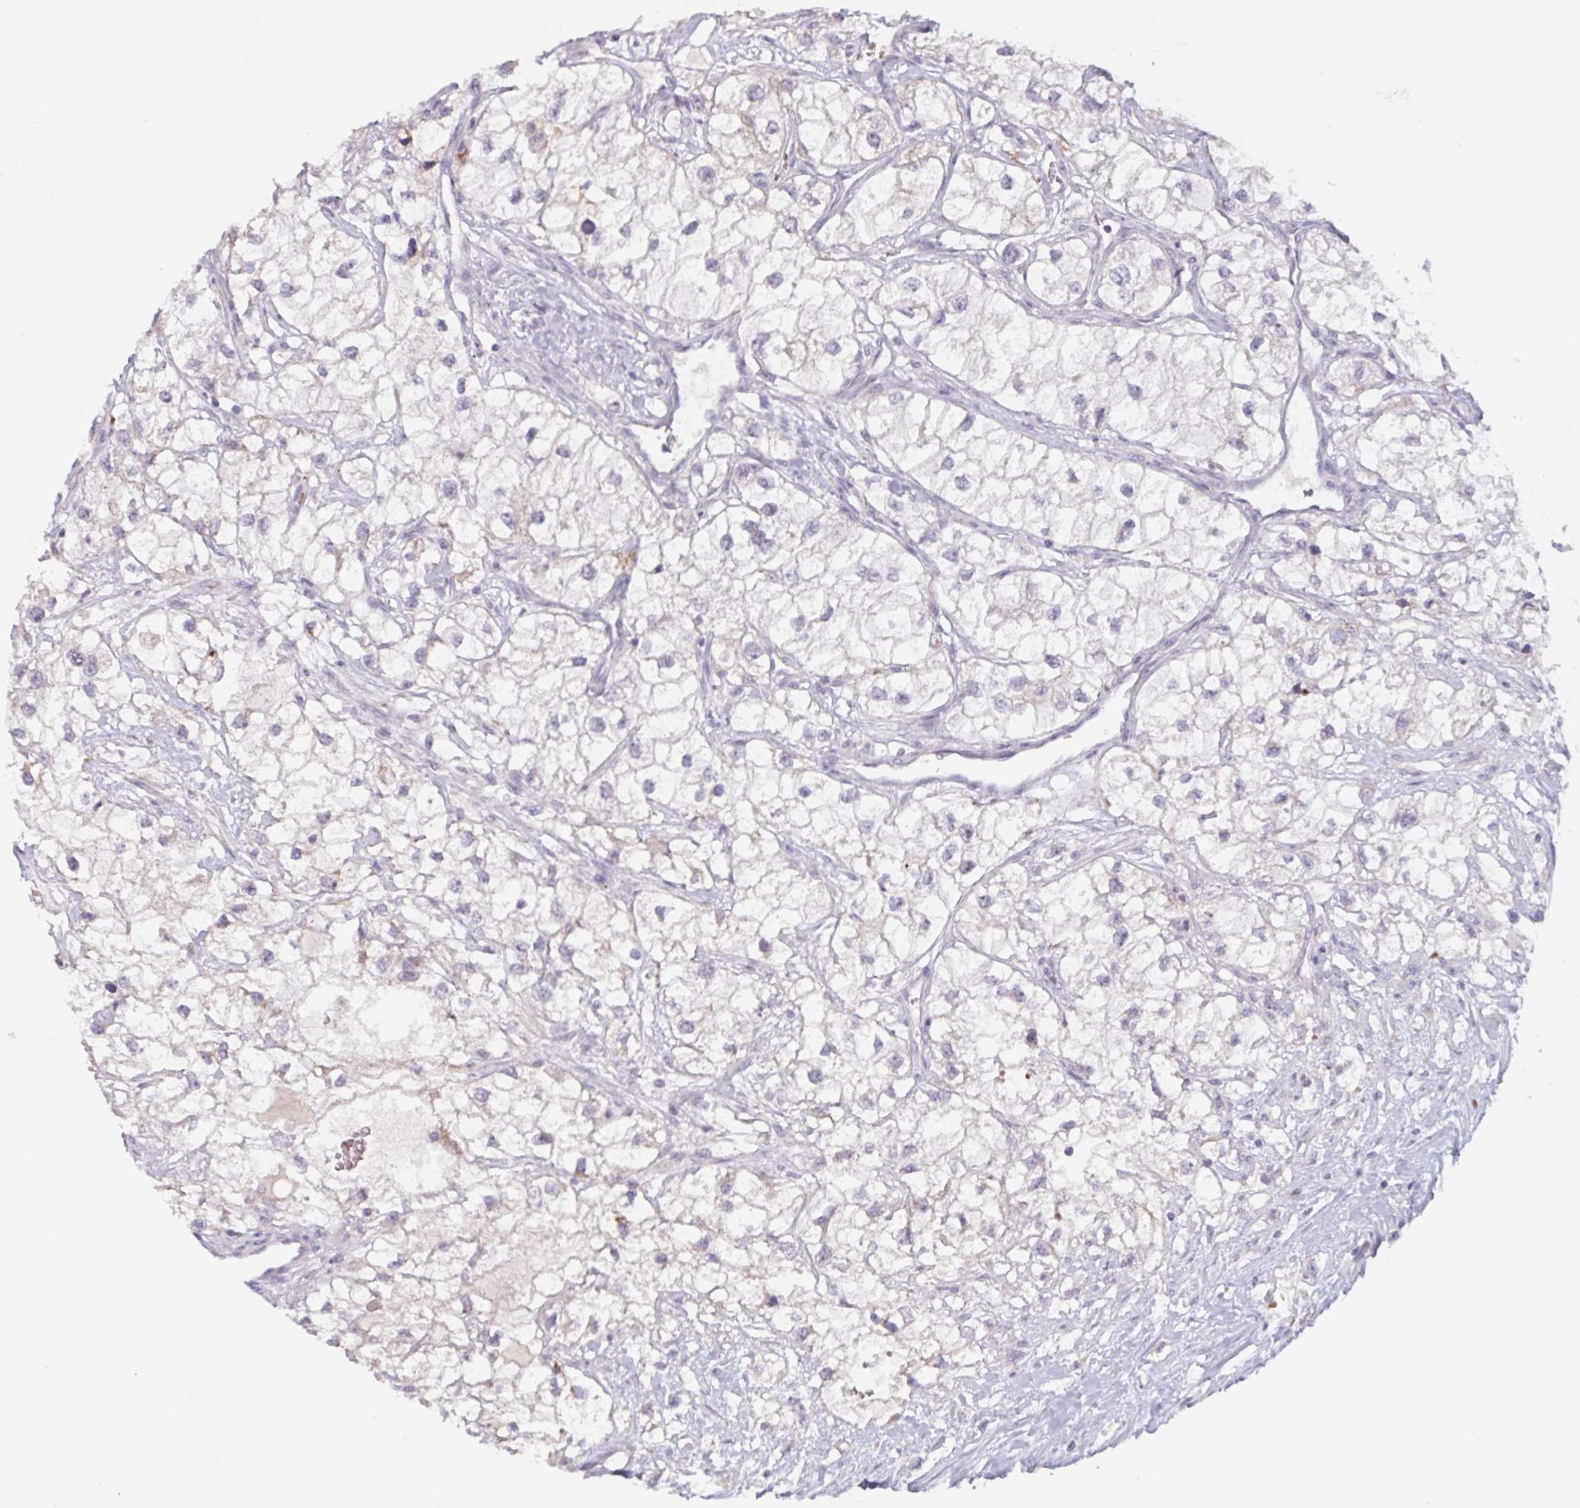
{"staining": {"intensity": "negative", "quantity": "none", "location": "none"}, "tissue": "renal cancer", "cell_type": "Tumor cells", "image_type": "cancer", "snomed": [{"axis": "morphology", "description": "Adenocarcinoma, NOS"}, {"axis": "topography", "description": "Kidney"}], "caption": "An immunohistochemistry (IHC) micrograph of renal adenocarcinoma is shown. There is no staining in tumor cells of renal adenocarcinoma.", "gene": "RFPL4B", "patient": {"sex": "male", "age": 59}}